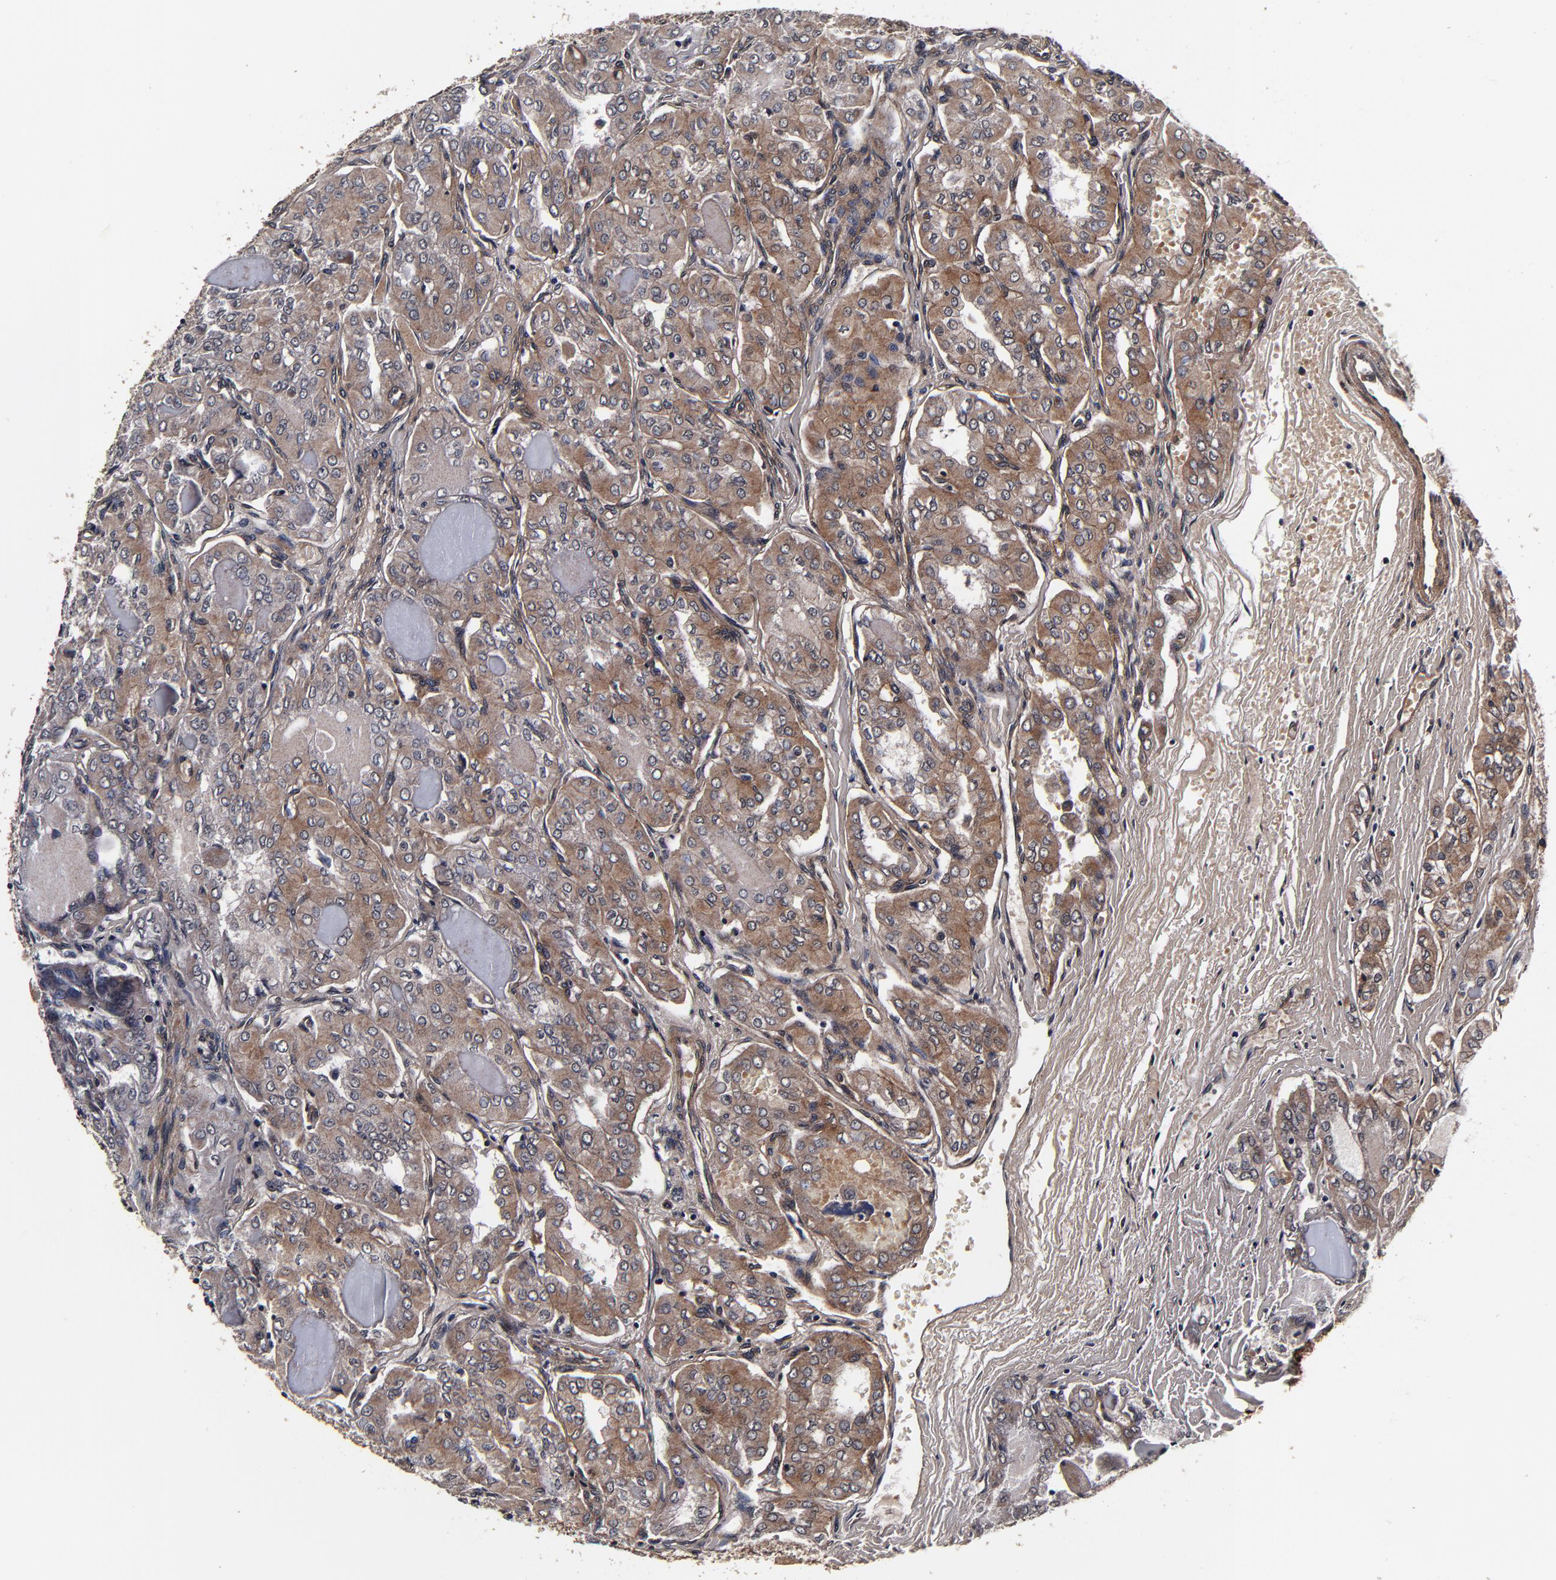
{"staining": {"intensity": "moderate", "quantity": ">75%", "location": "cytoplasmic/membranous"}, "tissue": "thyroid cancer", "cell_type": "Tumor cells", "image_type": "cancer", "snomed": [{"axis": "morphology", "description": "Papillary adenocarcinoma, NOS"}, {"axis": "topography", "description": "Thyroid gland"}], "caption": "Immunohistochemistry of thyroid cancer (papillary adenocarcinoma) reveals medium levels of moderate cytoplasmic/membranous expression in about >75% of tumor cells.", "gene": "MMP15", "patient": {"sex": "male", "age": 20}}